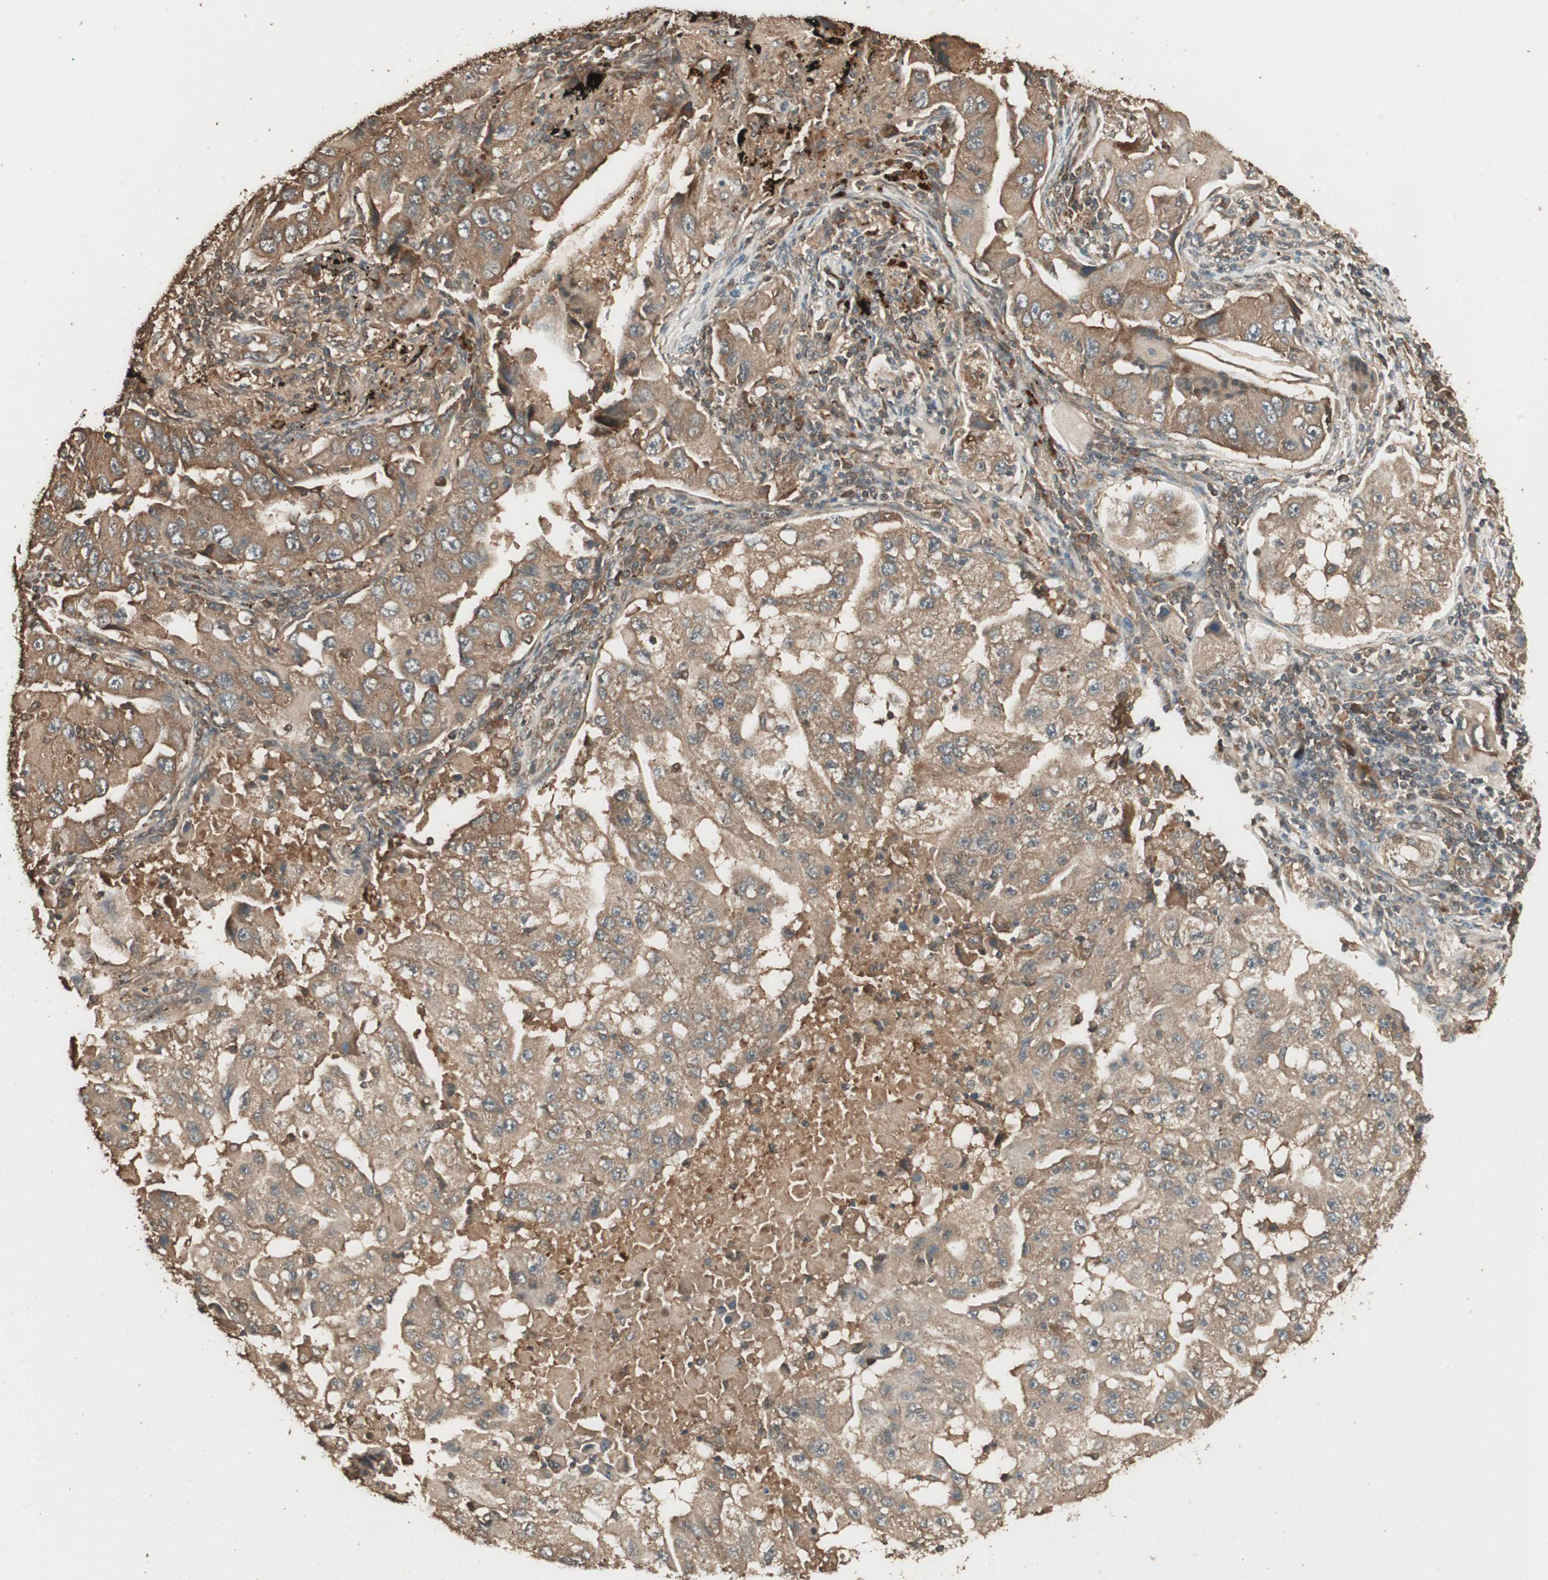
{"staining": {"intensity": "moderate", "quantity": ">75%", "location": "cytoplasmic/membranous"}, "tissue": "lung cancer", "cell_type": "Tumor cells", "image_type": "cancer", "snomed": [{"axis": "morphology", "description": "Adenocarcinoma, NOS"}, {"axis": "topography", "description": "Lung"}], "caption": "Lung cancer stained for a protein demonstrates moderate cytoplasmic/membranous positivity in tumor cells.", "gene": "CCN4", "patient": {"sex": "female", "age": 65}}